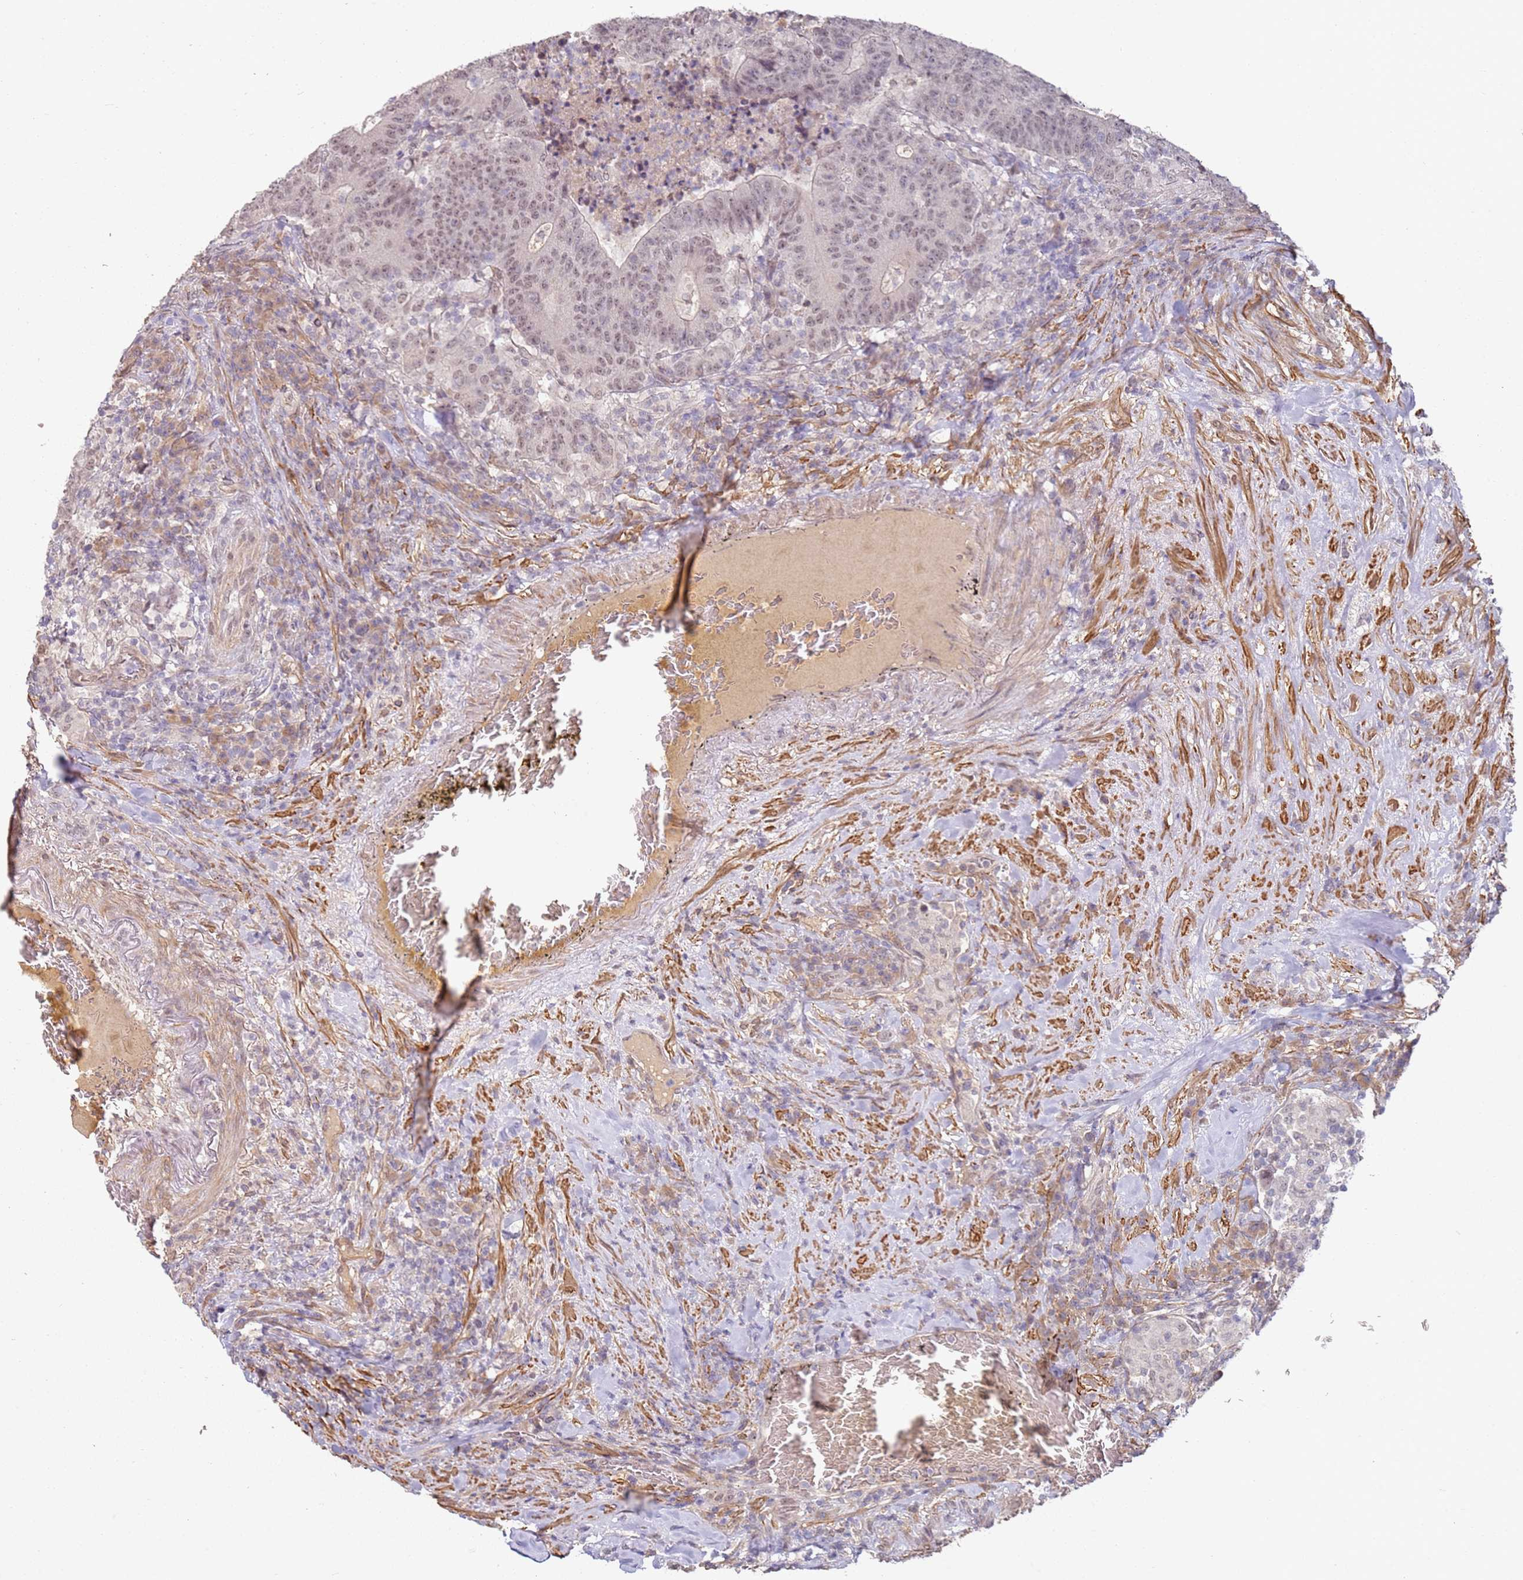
{"staining": {"intensity": "moderate", "quantity": ">75%", "location": "nuclear"}, "tissue": "colorectal cancer", "cell_type": "Tumor cells", "image_type": "cancer", "snomed": [{"axis": "morphology", "description": "Adenocarcinoma, NOS"}, {"axis": "topography", "description": "Colon"}], "caption": "Colorectal cancer was stained to show a protein in brown. There is medium levels of moderate nuclear staining in approximately >75% of tumor cells.", "gene": "WDR93", "patient": {"sex": "female", "age": 75}}